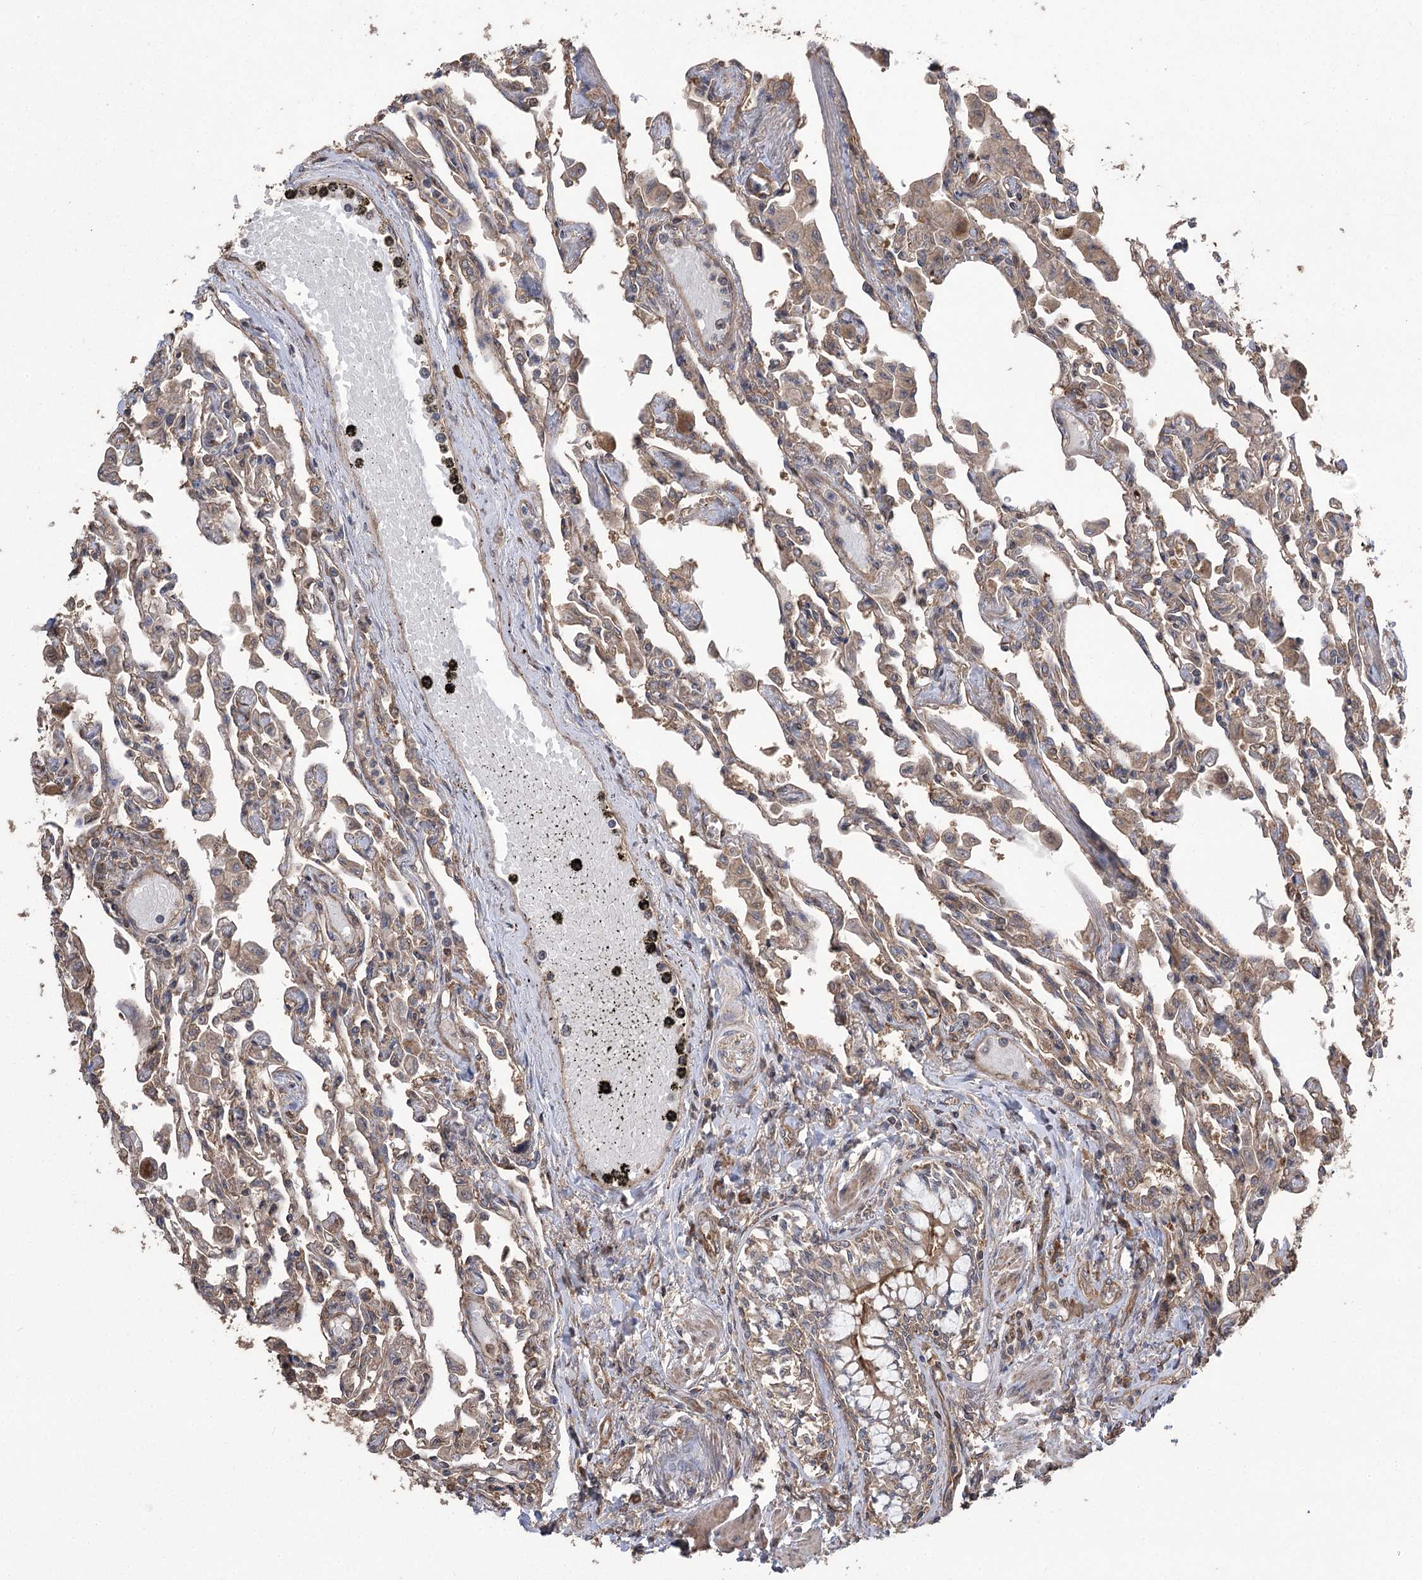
{"staining": {"intensity": "moderate", "quantity": "25%-75%", "location": "cytoplasmic/membranous"}, "tissue": "lung", "cell_type": "Alveolar cells", "image_type": "normal", "snomed": [{"axis": "morphology", "description": "Normal tissue, NOS"}, {"axis": "topography", "description": "Bronchus"}, {"axis": "topography", "description": "Lung"}], "caption": "The immunohistochemical stain shows moderate cytoplasmic/membranous expression in alveolar cells of unremarkable lung.", "gene": "PRSS53", "patient": {"sex": "female", "age": 49}}